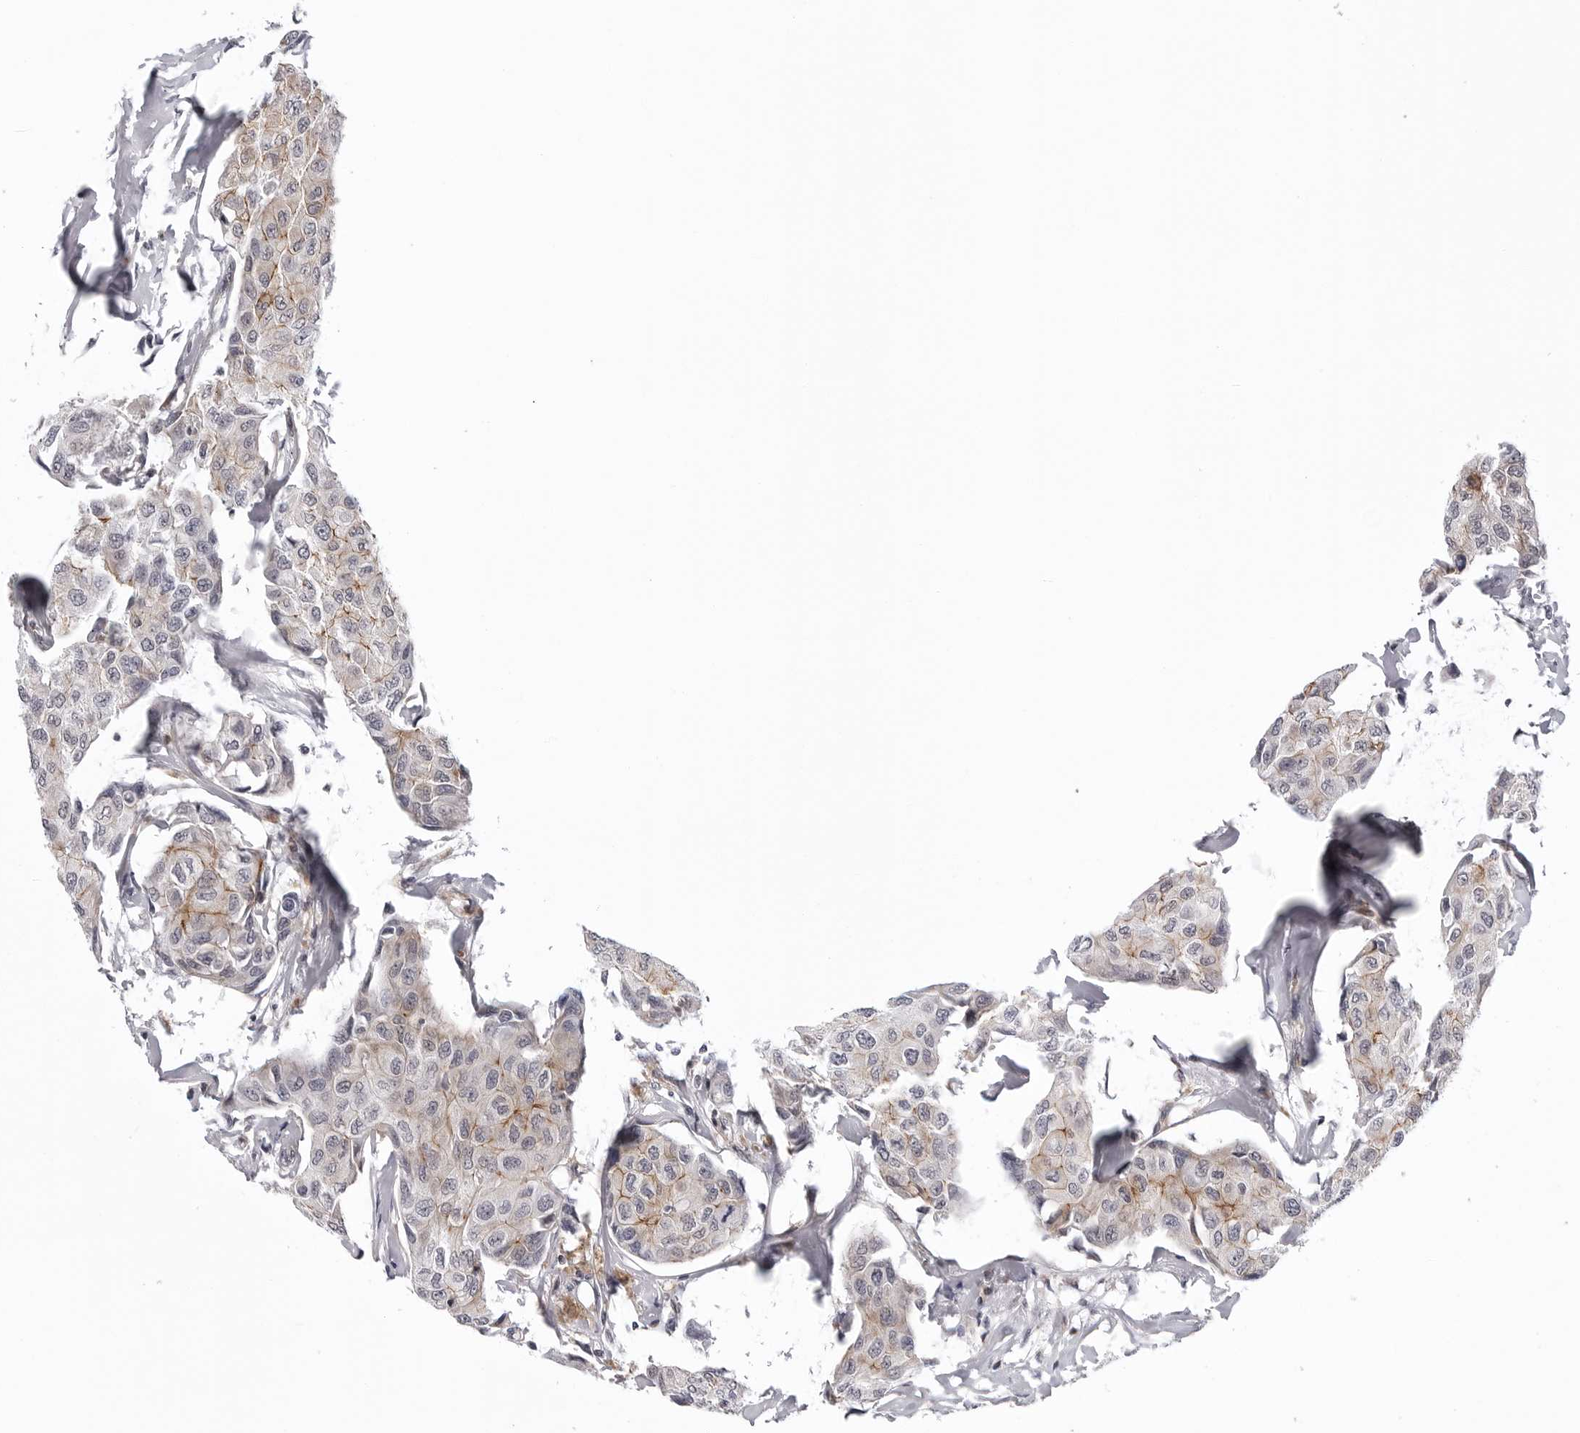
{"staining": {"intensity": "moderate", "quantity": ">75%", "location": "cytoplasmic/membranous"}, "tissue": "breast cancer", "cell_type": "Tumor cells", "image_type": "cancer", "snomed": [{"axis": "morphology", "description": "Duct carcinoma"}, {"axis": "topography", "description": "Breast"}], "caption": "Immunohistochemistry (IHC) of breast cancer (intraductal carcinoma) displays medium levels of moderate cytoplasmic/membranous positivity in approximately >75% of tumor cells.", "gene": "CDK20", "patient": {"sex": "female", "age": 80}}